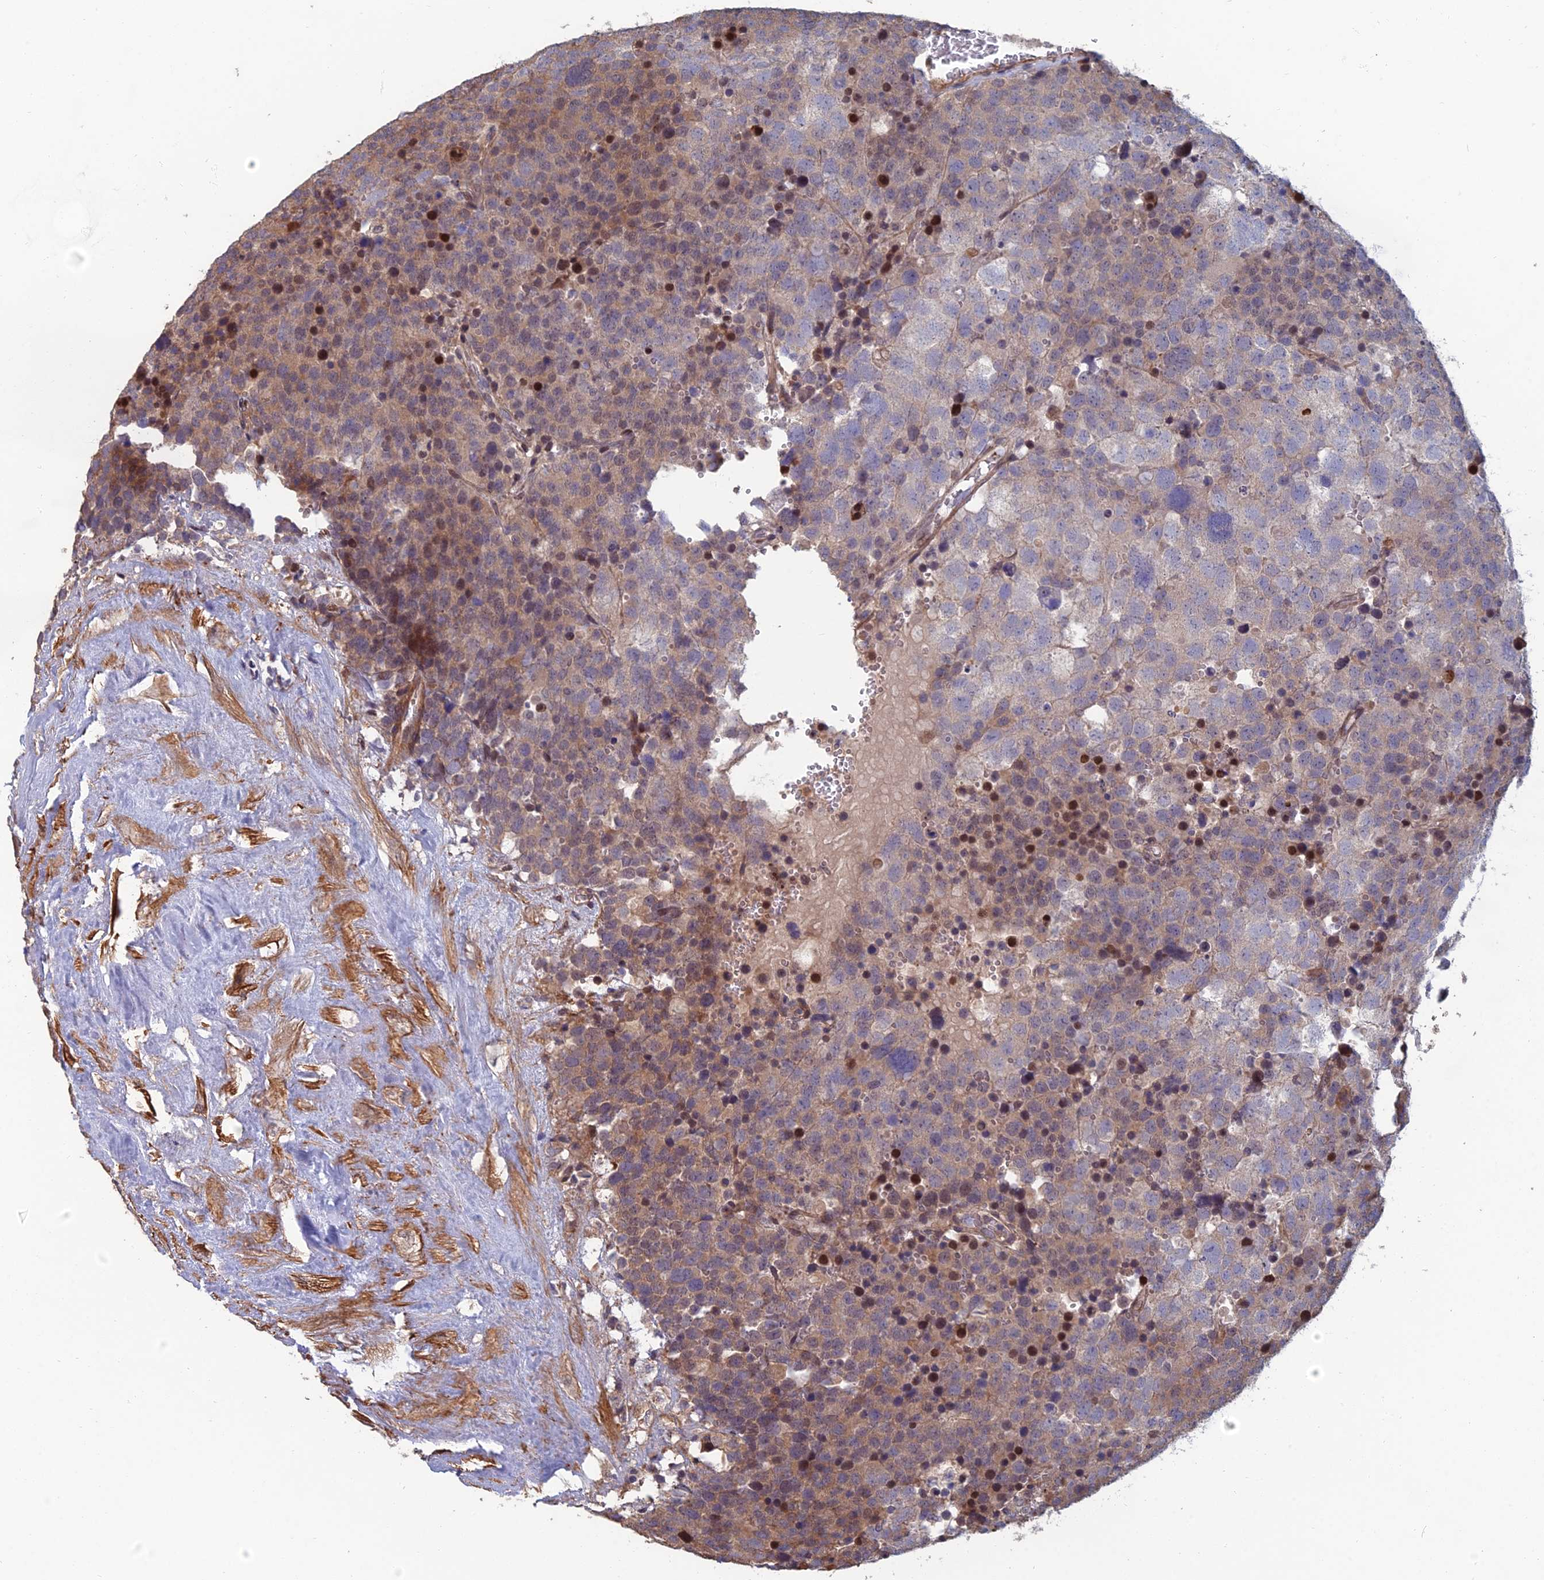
{"staining": {"intensity": "moderate", "quantity": "<25%", "location": "nuclear"}, "tissue": "testis cancer", "cell_type": "Tumor cells", "image_type": "cancer", "snomed": [{"axis": "morphology", "description": "Seminoma, NOS"}, {"axis": "topography", "description": "Testis"}], "caption": "IHC (DAB (3,3'-diaminobenzidine)) staining of testis cancer displays moderate nuclear protein expression in approximately <25% of tumor cells. (Brightfield microscopy of DAB IHC at high magnification).", "gene": "CCDC183", "patient": {"sex": "male", "age": 71}}